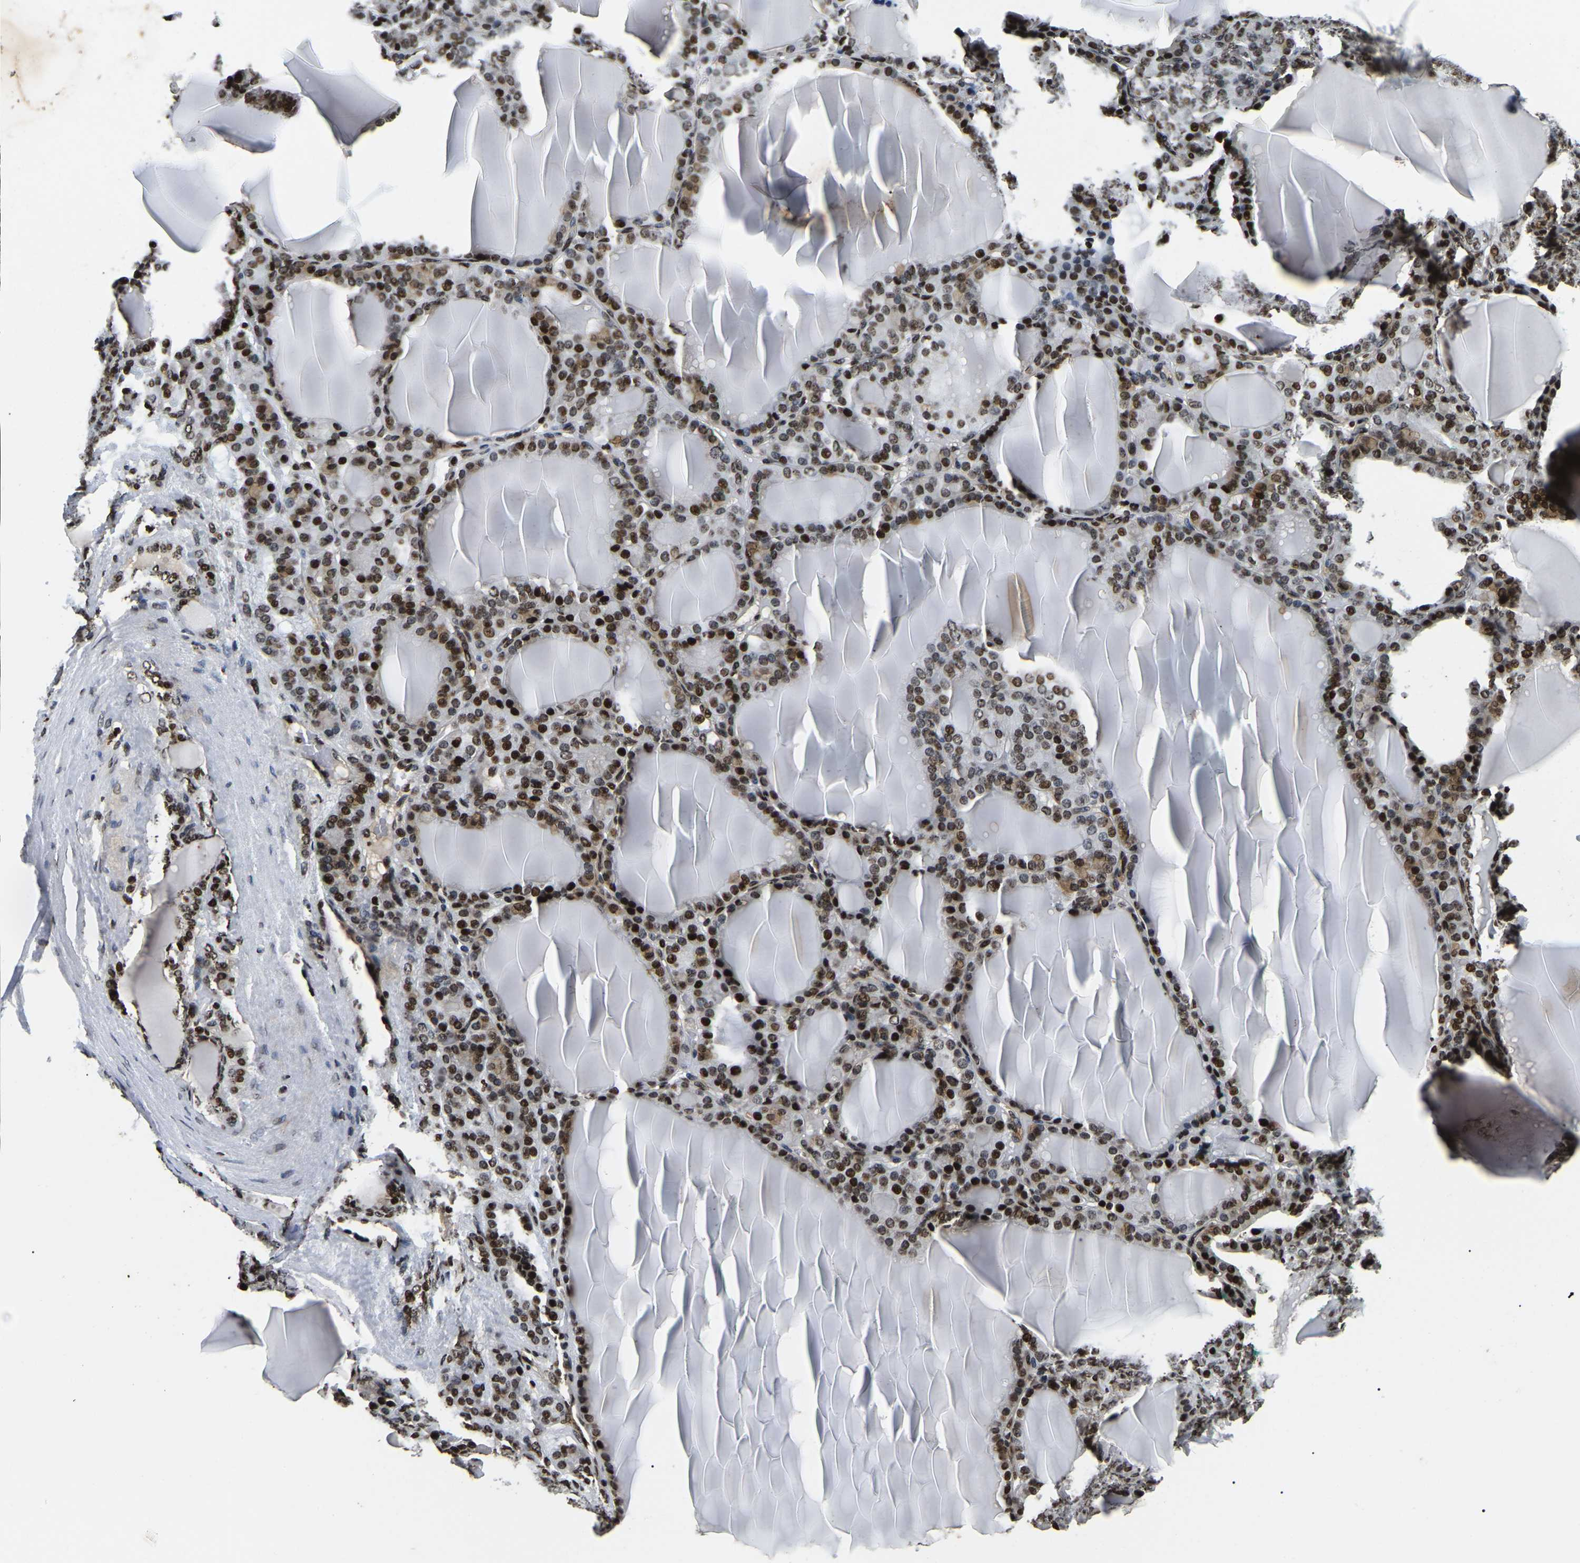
{"staining": {"intensity": "strong", "quantity": ">75%", "location": "cytoplasmic/membranous,nuclear"}, "tissue": "thyroid gland", "cell_type": "Glandular cells", "image_type": "normal", "snomed": [{"axis": "morphology", "description": "Normal tissue, NOS"}, {"axis": "topography", "description": "Thyroid gland"}], "caption": "Immunohistochemical staining of benign thyroid gland displays high levels of strong cytoplasmic/membranous,nuclear expression in about >75% of glandular cells.", "gene": "LRRC61", "patient": {"sex": "female", "age": 28}}